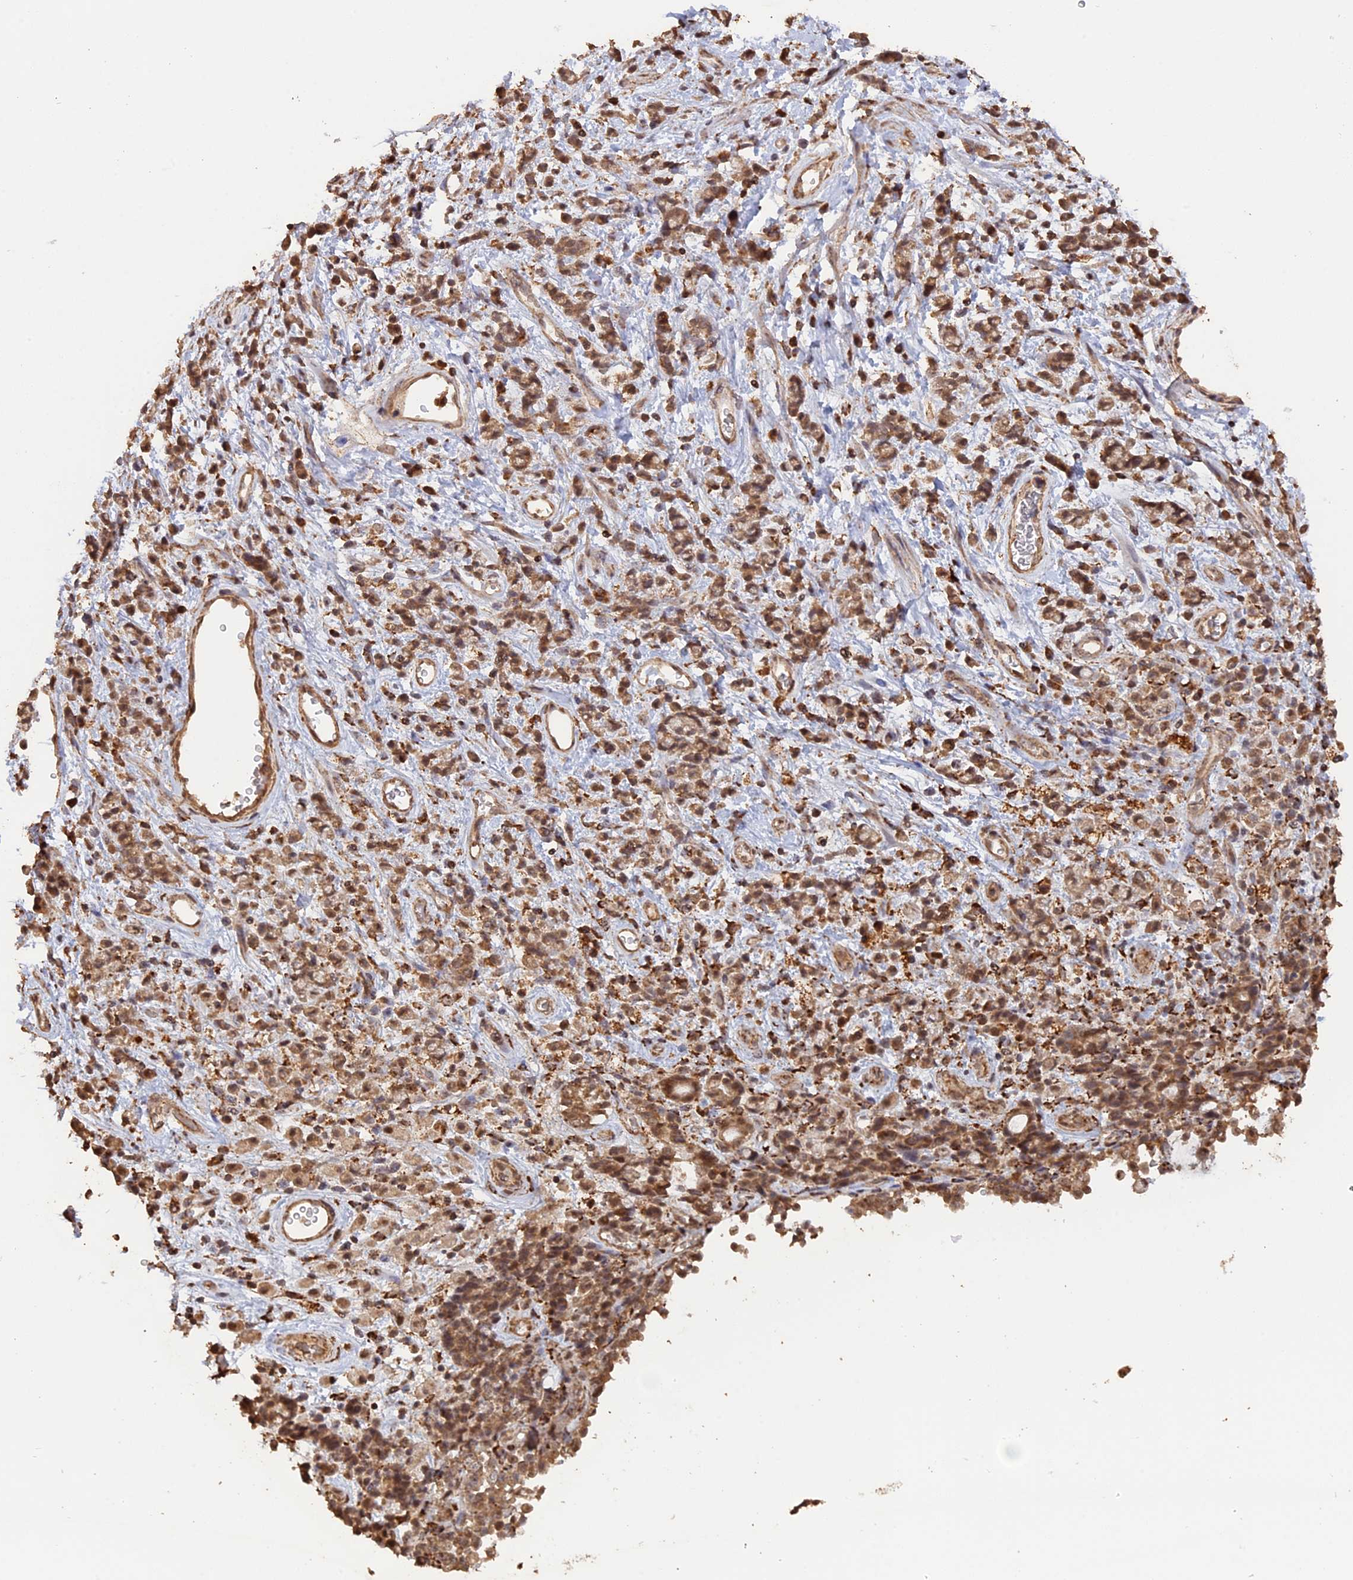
{"staining": {"intensity": "moderate", "quantity": ">75%", "location": "cytoplasmic/membranous,nuclear"}, "tissue": "stomach cancer", "cell_type": "Tumor cells", "image_type": "cancer", "snomed": [{"axis": "morphology", "description": "Adenocarcinoma, NOS"}, {"axis": "topography", "description": "Stomach"}], "caption": "Human stomach cancer stained with a brown dye displays moderate cytoplasmic/membranous and nuclear positive positivity in about >75% of tumor cells.", "gene": "FAM210B", "patient": {"sex": "female", "age": 60}}